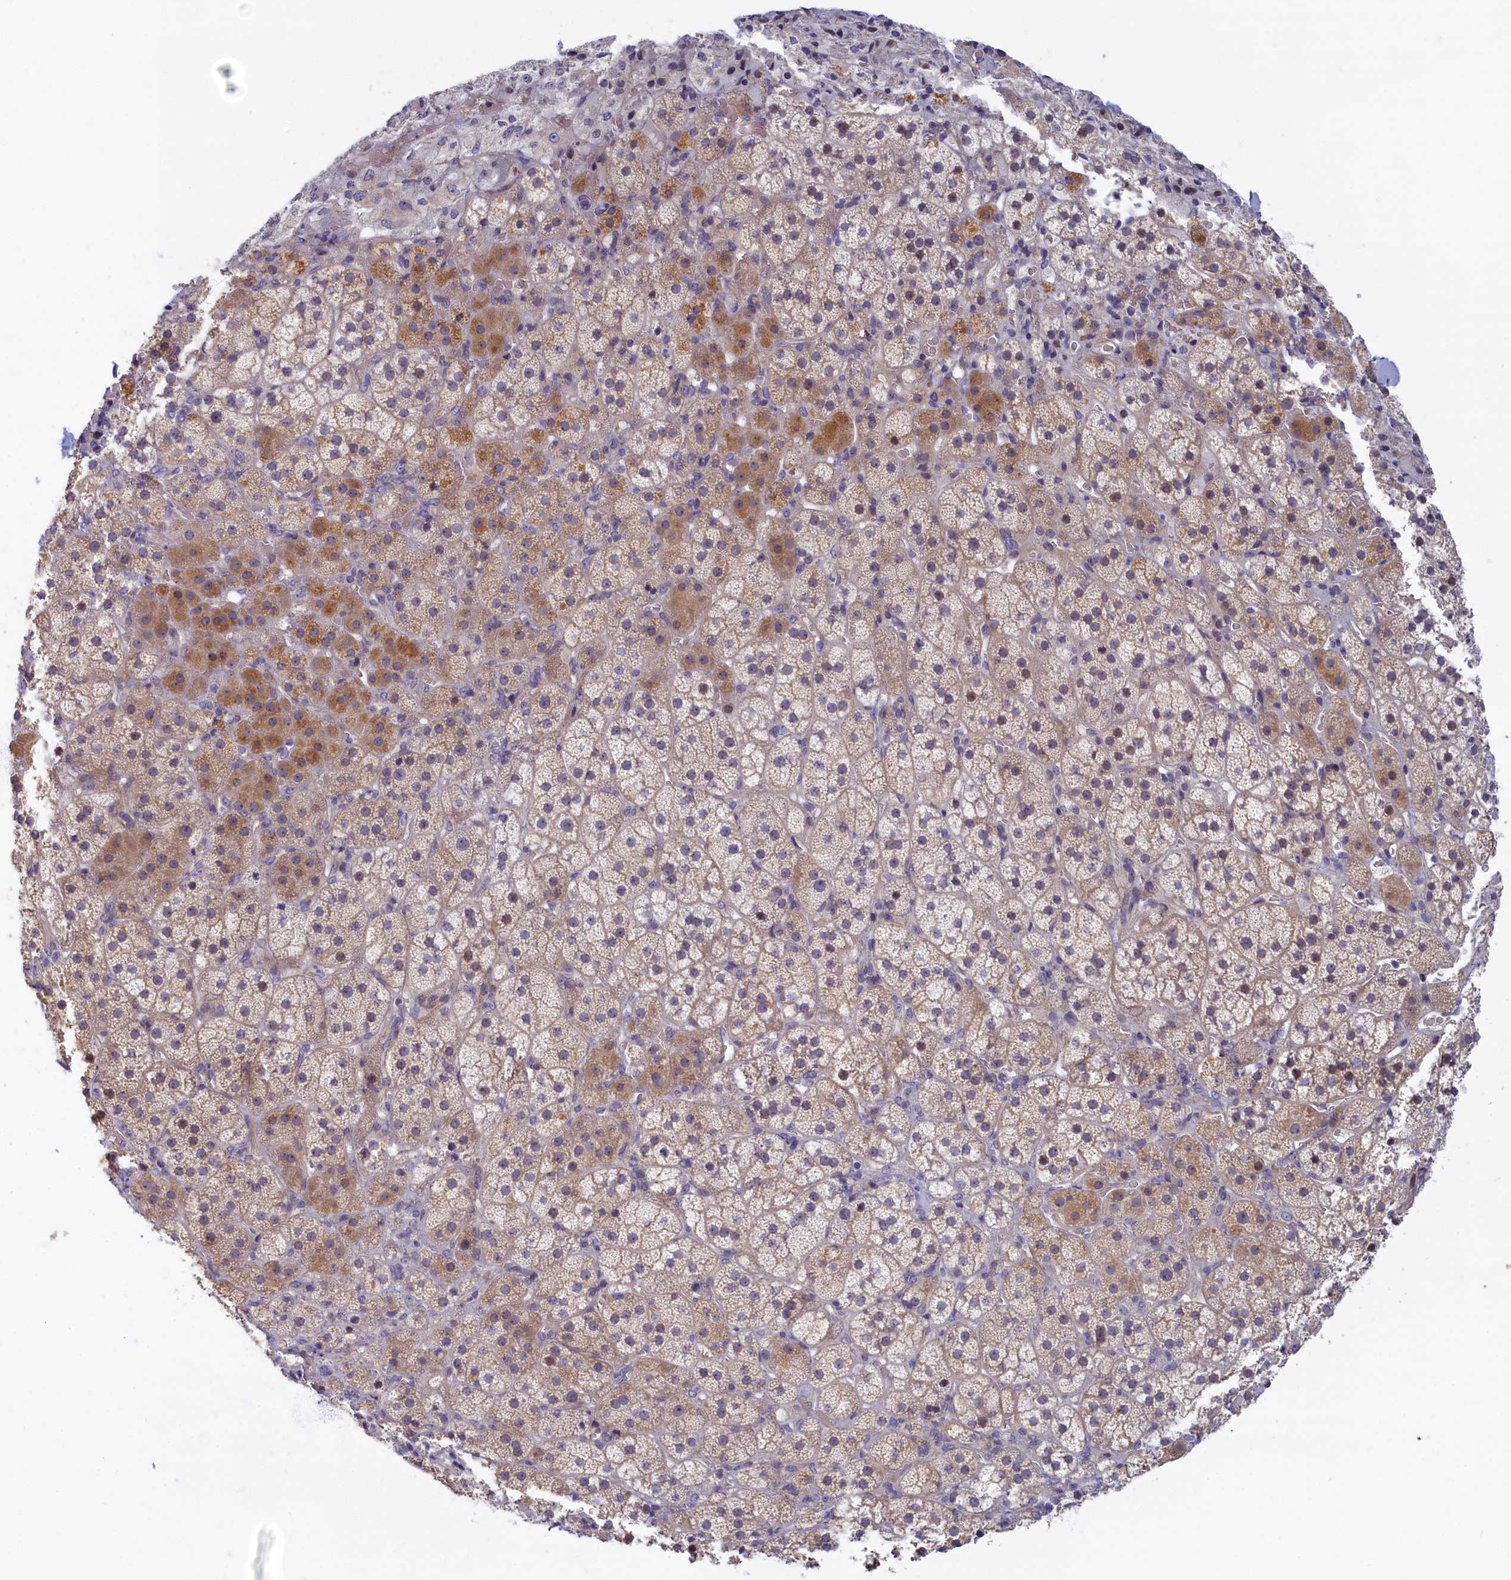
{"staining": {"intensity": "moderate", "quantity": "<25%", "location": "cytoplasmic/membranous"}, "tissue": "adrenal gland", "cell_type": "Glandular cells", "image_type": "normal", "snomed": [{"axis": "morphology", "description": "Normal tissue, NOS"}, {"axis": "topography", "description": "Adrenal gland"}], "caption": "Glandular cells demonstrate low levels of moderate cytoplasmic/membranous expression in about <25% of cells in benign human adrenal gland.", "gene": "TRPM4", "patient": {"sex": "female", "age": 44}}